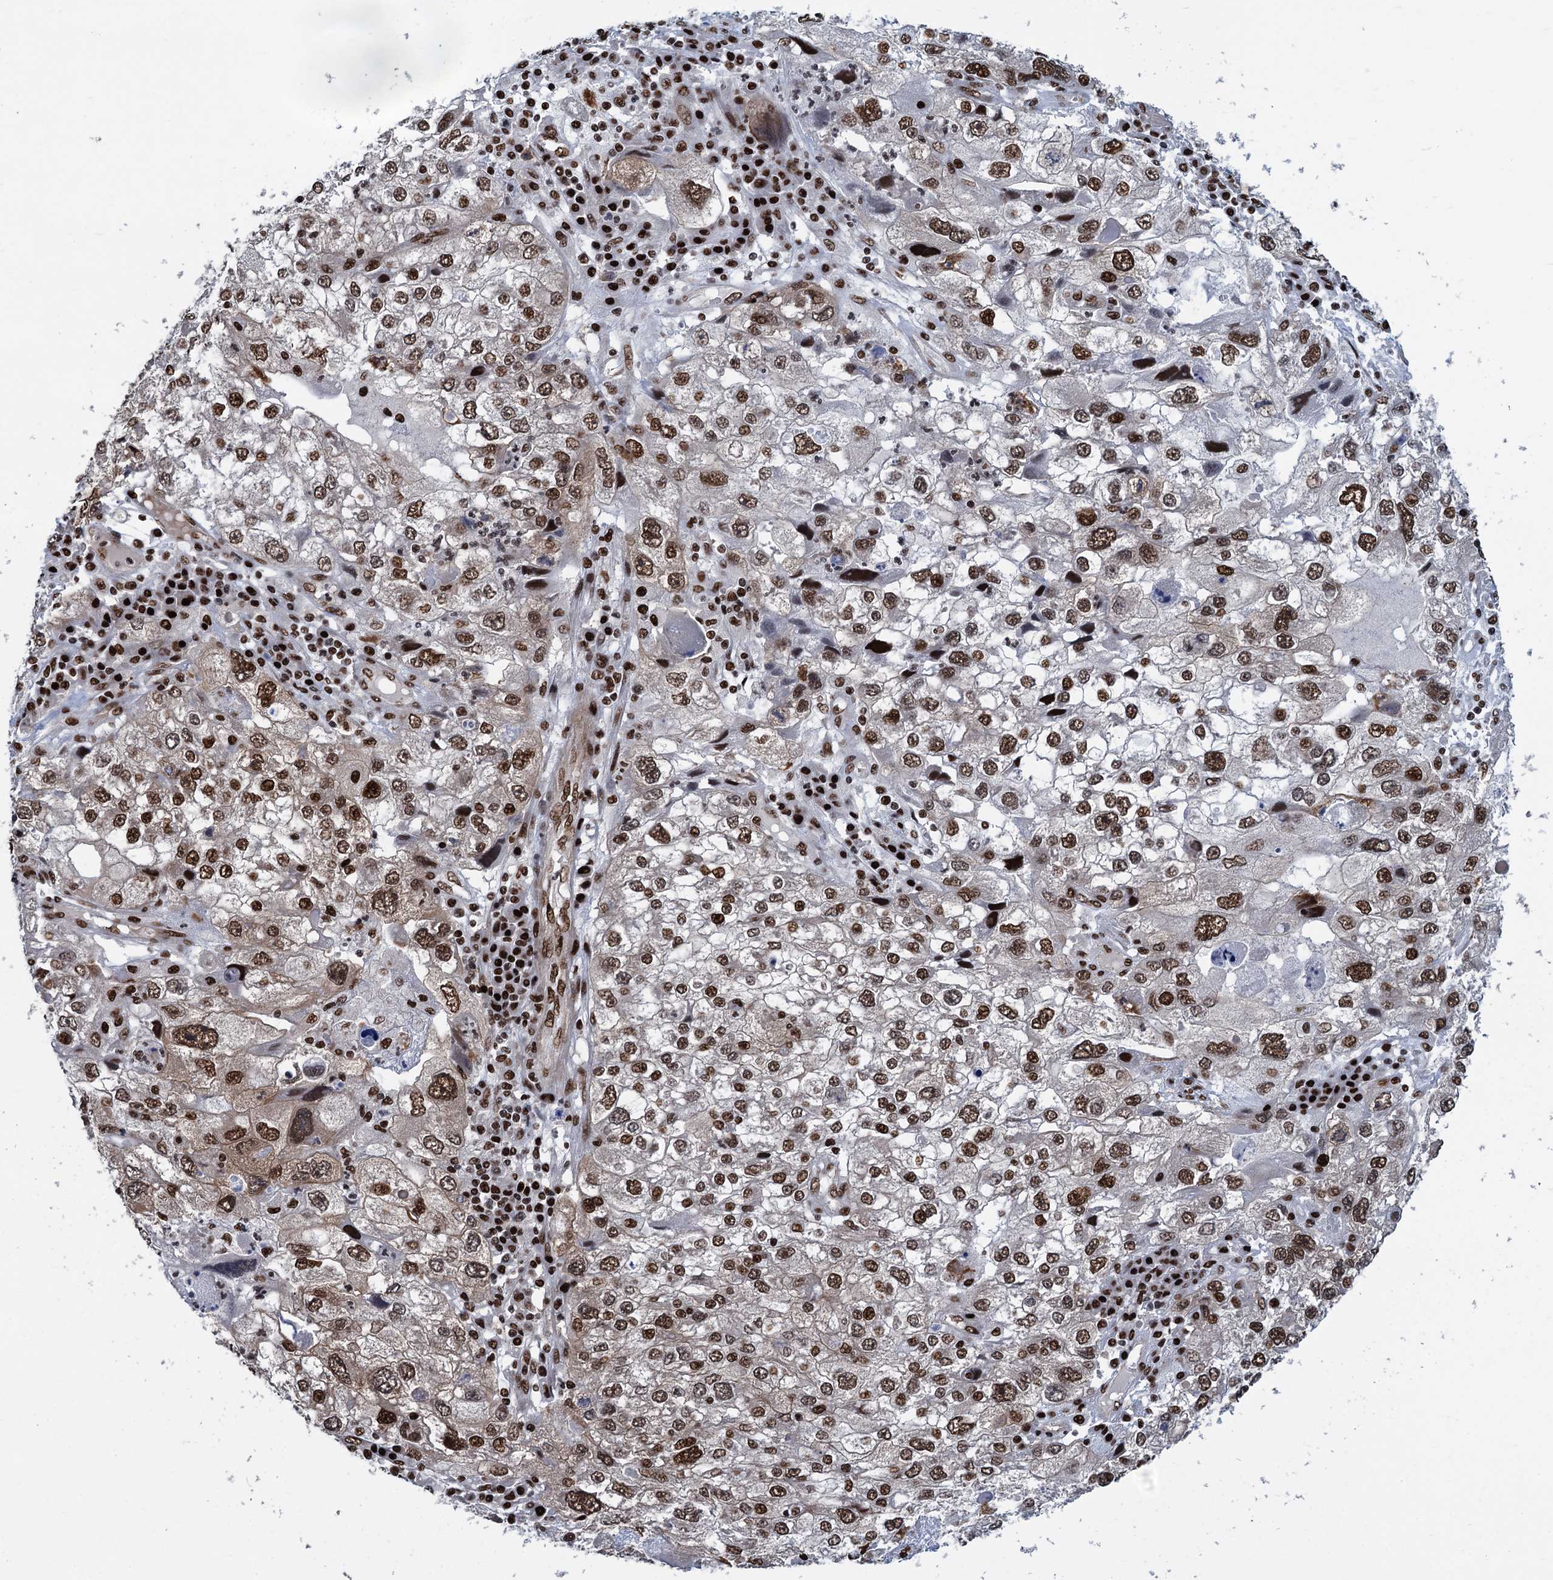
{"staining": {"intensity": "moderate", "quantity": ">75%", "location": "nuclear"}, "tissue": "endometrial cancer", "cell_type": "Tumor cells", "image_type": "cancer", "snomed": [{"axis": "morphology", "description": "Adenocarcinoma, NOS"}, {"axis": "topography", "description": "Endometrium"}], "caption": "Adenocarcinoma (endometrial) stained with DAB IHC shows medium levels of moderate nuclear positivity in about >75% of tumor cells. (Stains: DAB in brown, nuclei in blue, Microscopy: brightfield microscopy at high magnification).", "gene": "PPP4R1", "patient": {"sex": "female", "age": 49}}